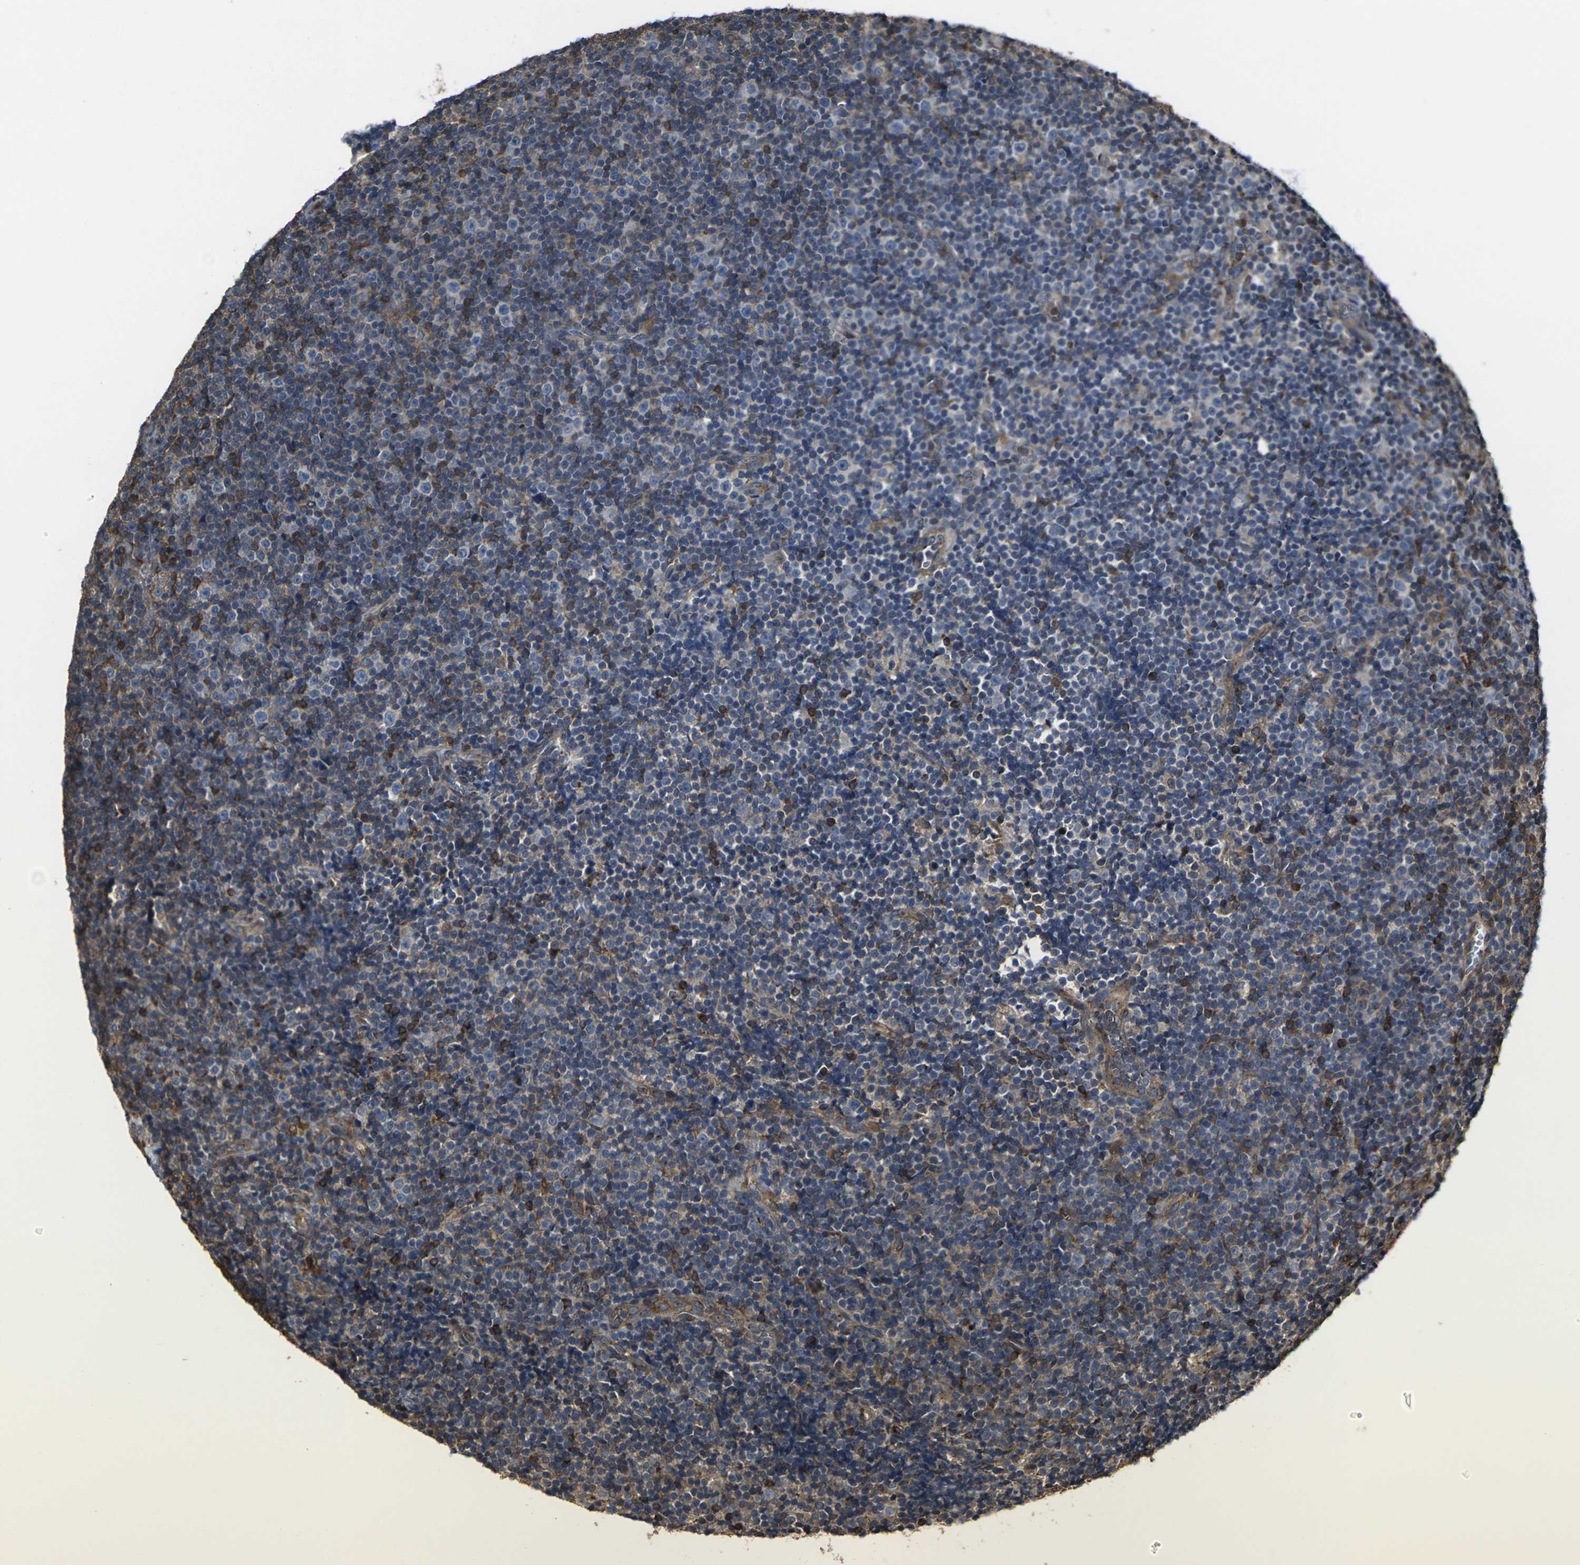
{"staining": {"intensity": "moderate", "quantity": "<25%", "location": "cytoplasmic/membranous"}, "tissue": "lymphoma", "cell_type": "Tumor cells", "image_type": "cancer", "snomed": [{"axis": "morphology", "description": "Malignant lymphoma, non-Hodgkin's type, Low grade"}, {"axis": "topography", "description": "Lymph node"}], "caption": "Human malignant lymphoma, non-Hodgkin's type (low-grade) stained with a protein marker displays moderate staining in tumor cells.", "gene": "PRKACB", "patient": {"sex": "female", "age": 67}}